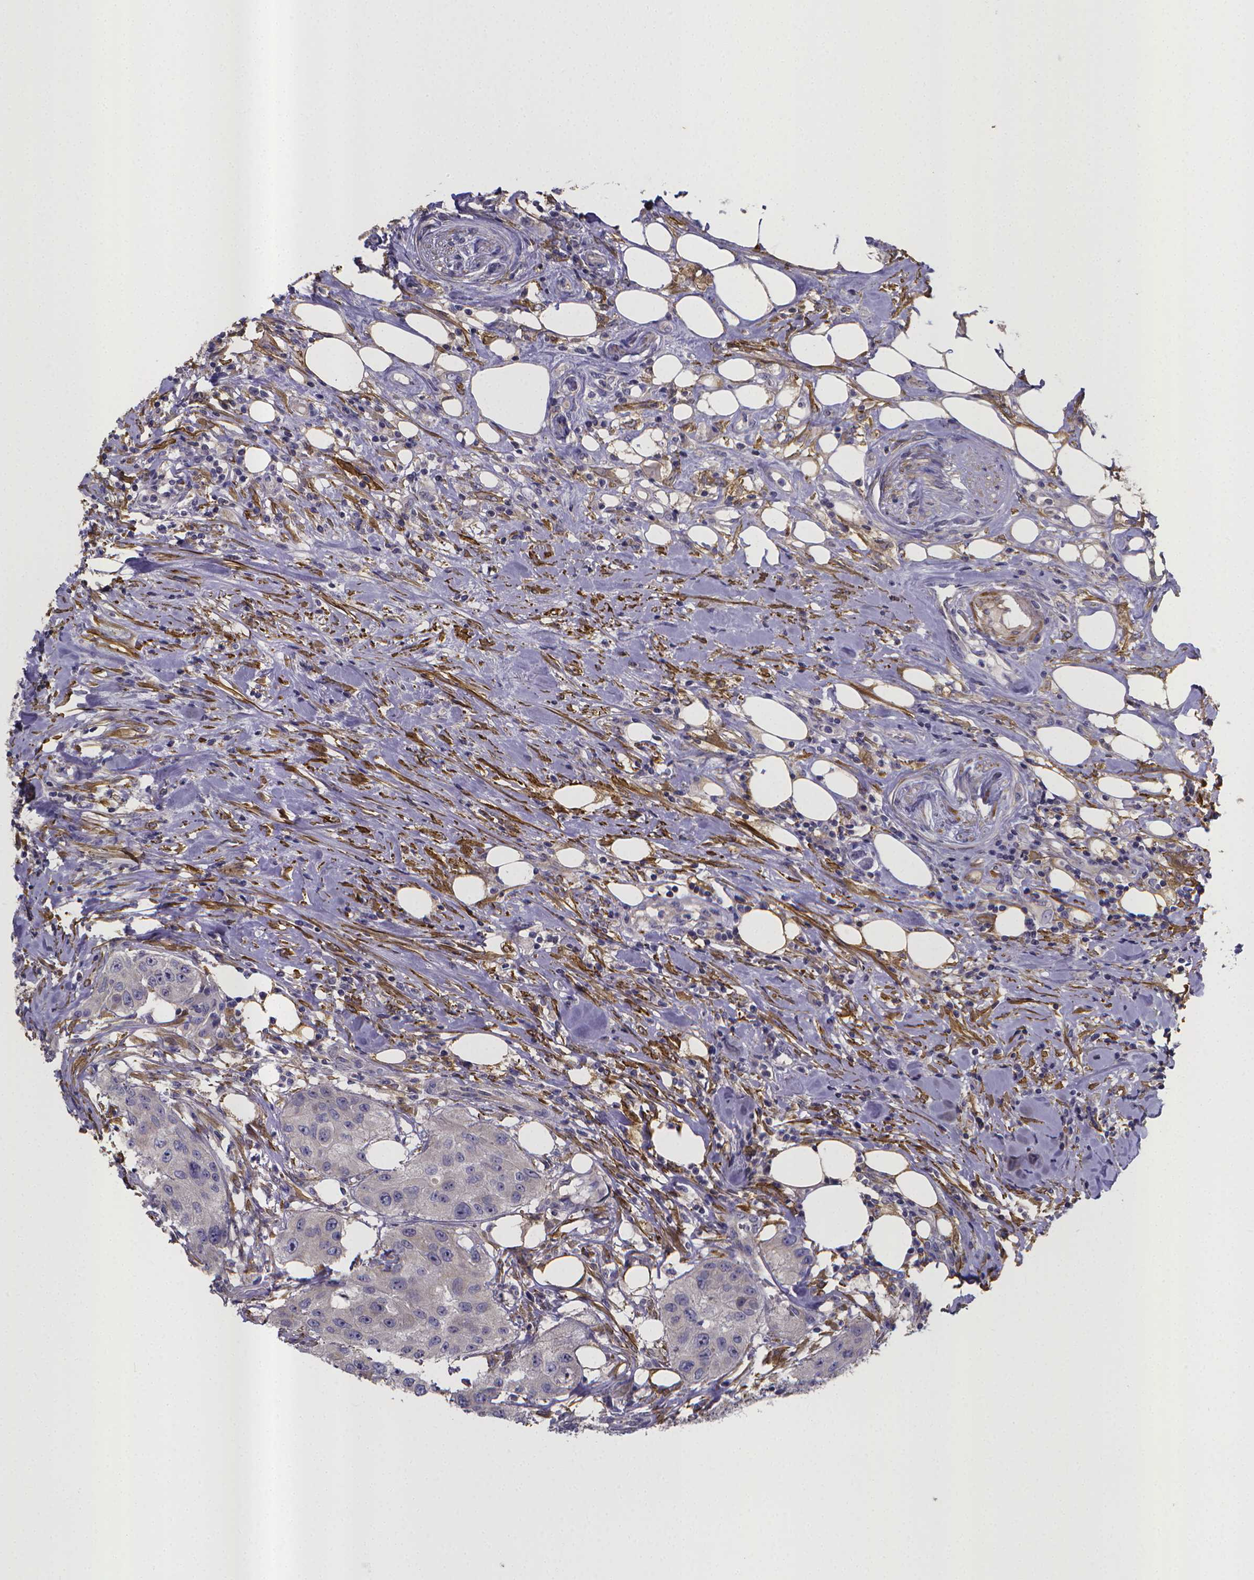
{"staining": {"intensity": "negative", "quantity": "none", "location": "none"}, "tissue": "urothelial cancer", "cell_type": "Tumor cells", "image_type": "cancer", "snomed": [{"axis": "morphology", "description": "Urothelial carcinoma, High grade"}, {"axis": "topography", "description": "Urinary bladder"}], "caption": "Immunohistochemistry (IHC) of urothelial cancer exhibits no expression in tumor cells.", "gene": "RERG", "patient": {"sex": "male", "age": 79}}